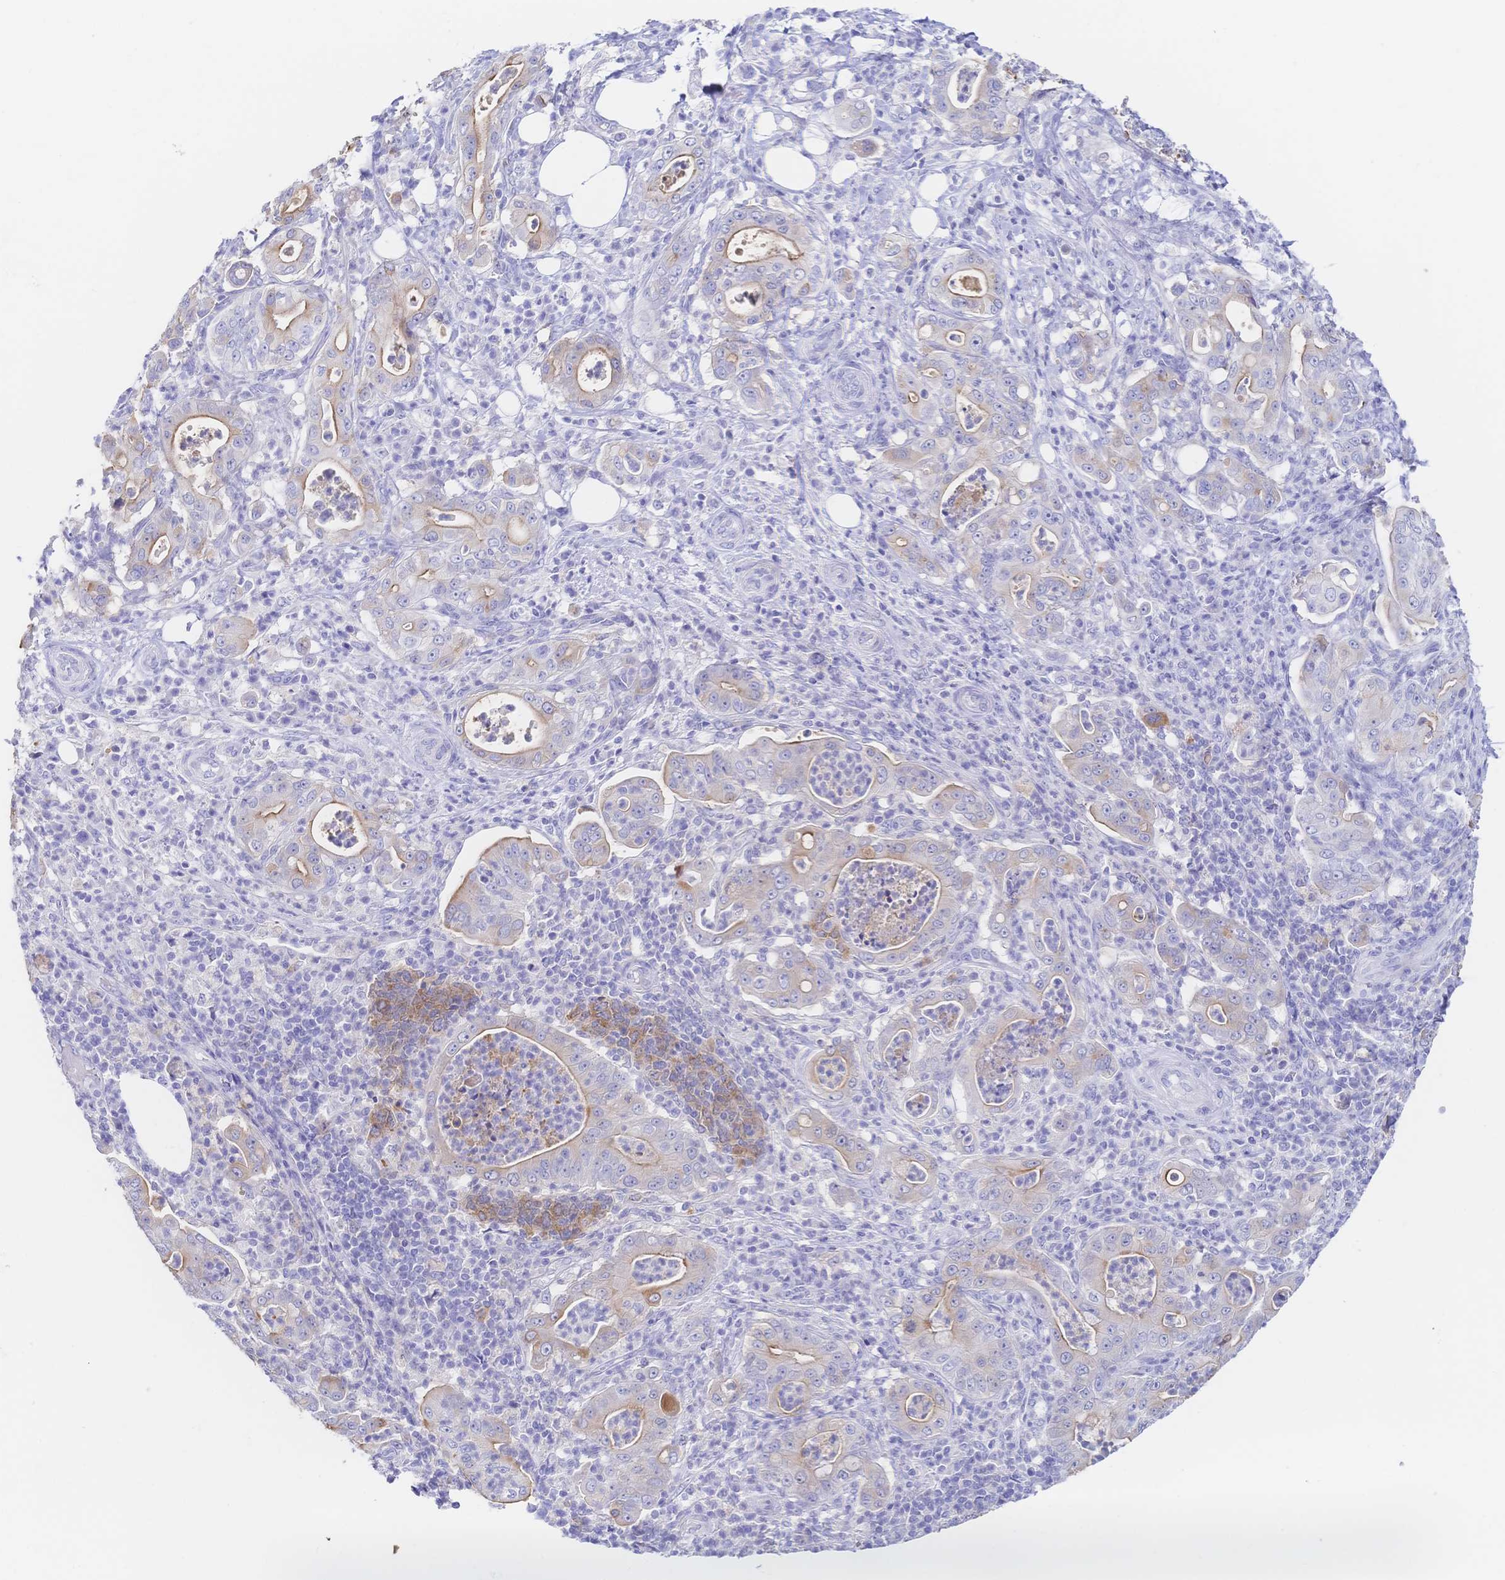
{"staining": {"intensity": "weak", "quantity": "<25%", "location": "cytoplasmic/membranous"}, "tissue": "pancreatic cancer", "cell_type": "Tumor cells", "image_type": "cancer", "snomed": [{"axis": "morphology", "description": "Adenocarcinoma, NOS"}, {"axis": "topography", "description": "Pancreas"}], "caption": "Image shows no protein staining in tumor cells of pancreatic cancer (adenocarcinoma) tissue.", "gene": "RRM1", "patient": {"sex": "male", "age": 71}}